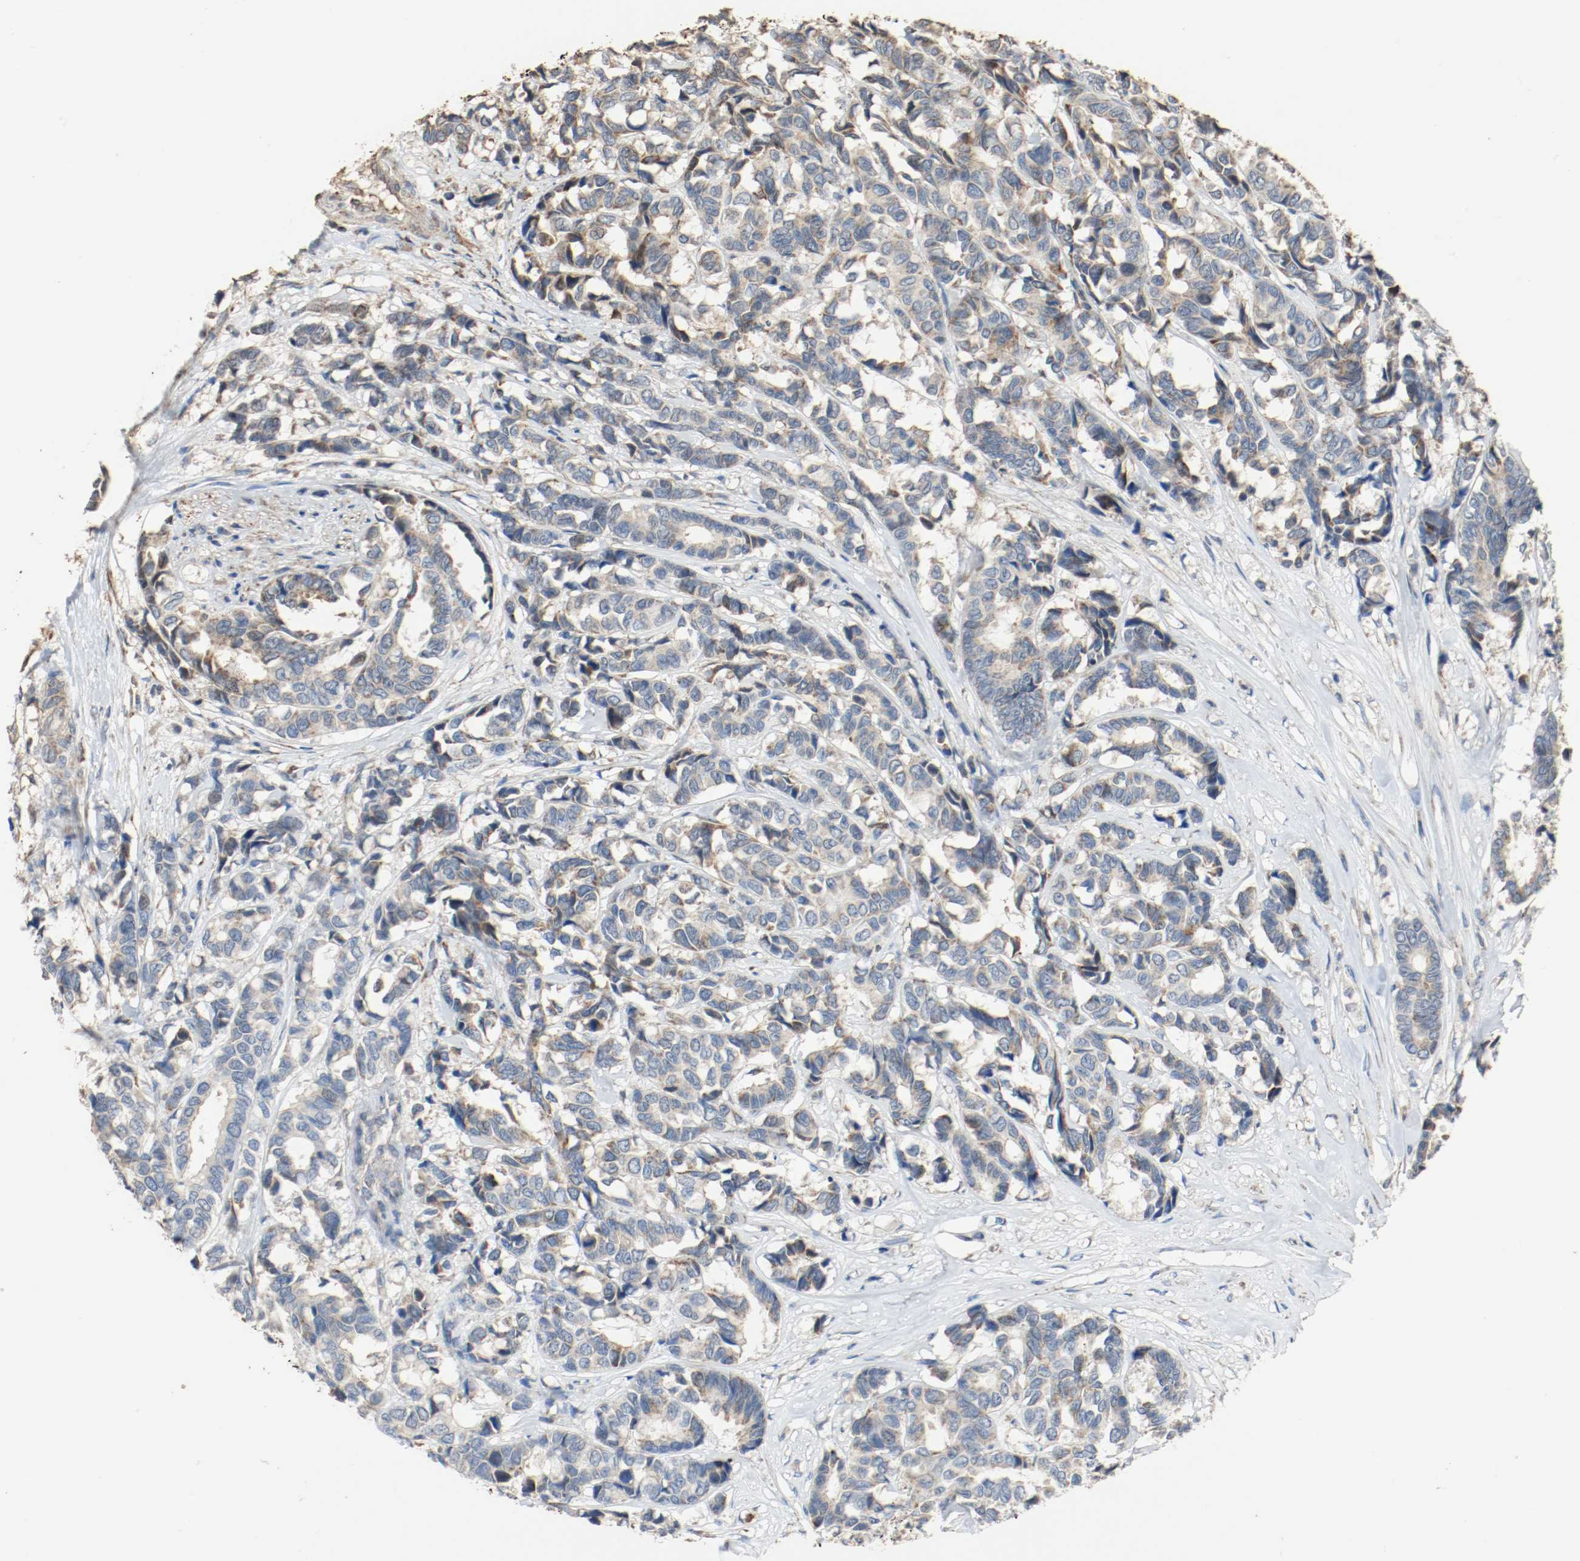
{"staining": {"intensity": "moderate", "quantity": ">75%", "location": "cytoplasmic/membranous"}, "tissue": "breast cancer", "cell_type": "Tumor cells", "image_type": "cancer", "snomed": [{"axis": "morphology", "description": "Duct carcinoma"}, {"axis": "topography", "description": "Breast"}], "caption": "Human breast cancer stained for a protein (brown) displays moderate cytoplasmic/membranous positive positivity in about >75% of tumor cells.", "gene": "ALDH4A1", "patient": {"sex": "female", "age": 87}}